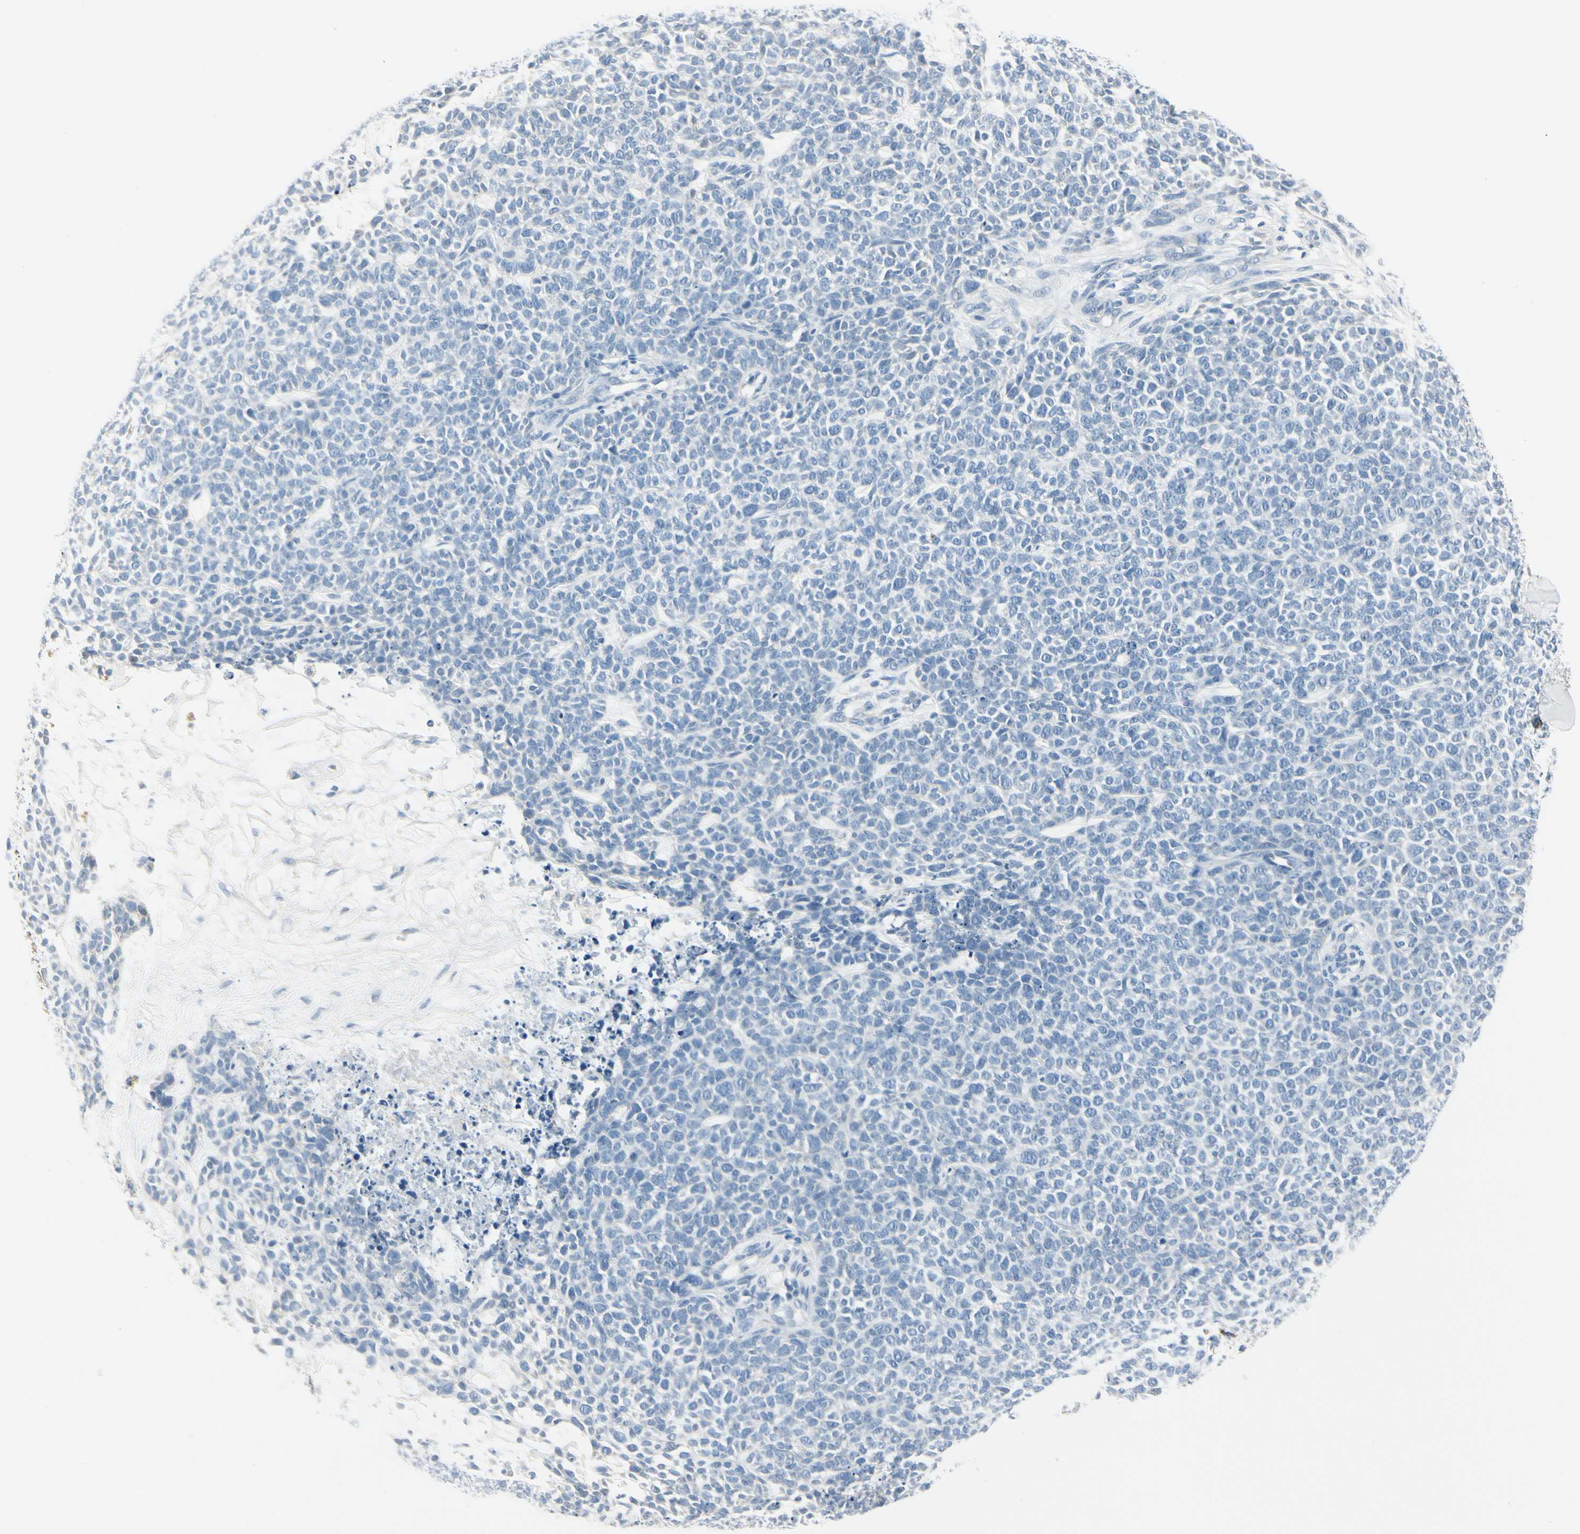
{"staining": {"intensity": "negative", "quantity": "none", "location": "none"}, "tissue": "skin cancer", "cell_type": "Tumor cells", "image_type": "cancer", "snomed": [{"axis": "morphology", "description": "Basal cell carcinoma"}, {"axis": "topography", "description": "Skin"}], "caption": "Human skin basal cell carcinoma stained for a protein using IHC reveals no expression in tumor cells.", "gene": "CDHR5", "patient": {"sex": "female", "age": 84}}